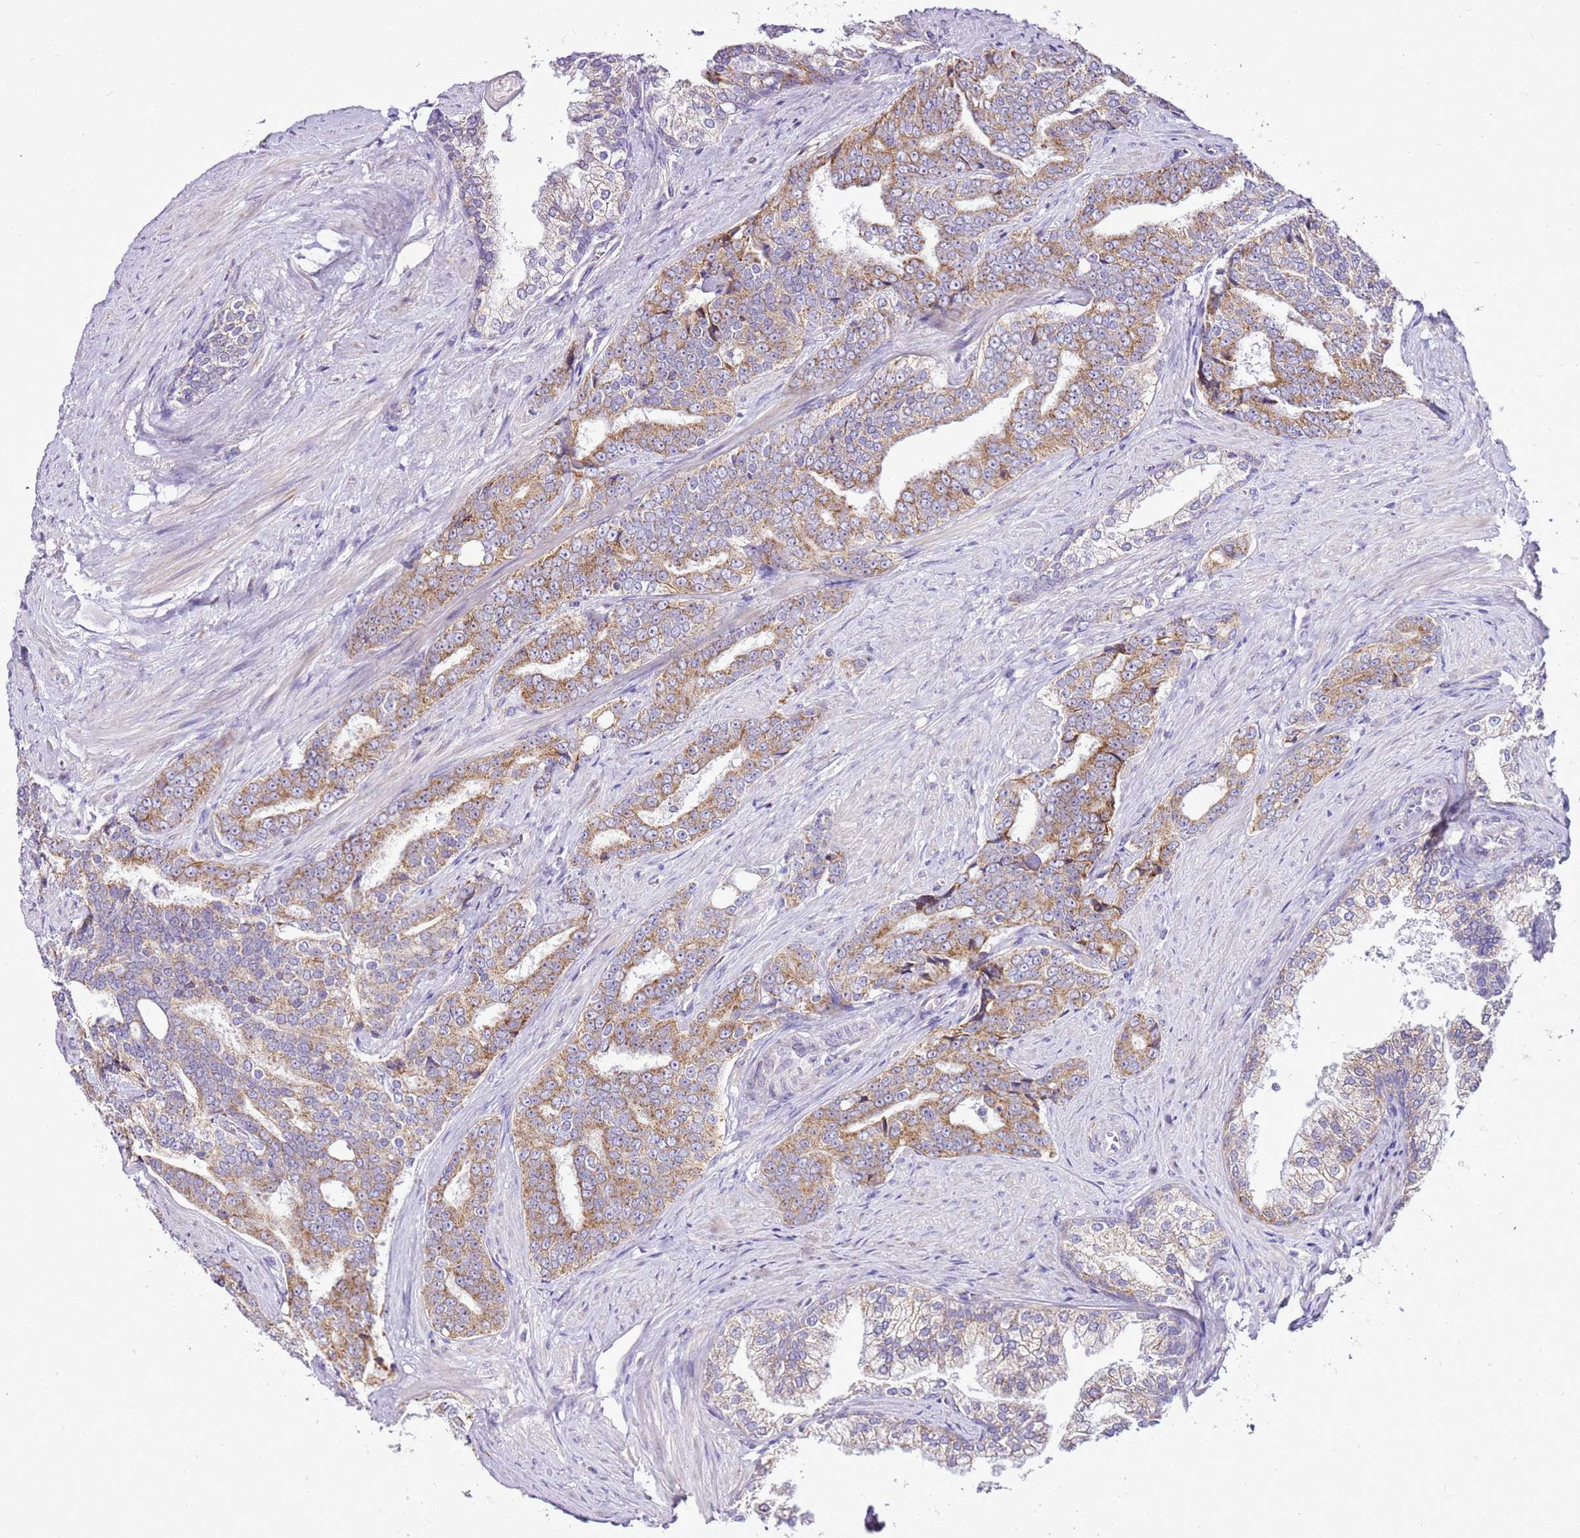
{"staining": {"intensity": "moderate", "quantity": ">75%", "location": "cytoplasmic/membranous"}, "tissue": "prostate cancer", "cell_type": "Tumor cells", "image_type": "cancer", "snomed": [{"axis": "morphology", "description": "Adenocarcinoma, High grade"}, {"axis": "topography", "description": "Prostate"}], "caption": "Prostate high-grade adenocarcinoma was stained to show a protein in brown. There is medium levels of moderate cytoplasmic/membranous staining in approximately >75% of tumor cells.", "gene": "MRPL36", "patient": {"sex": "male", "age": 67}}